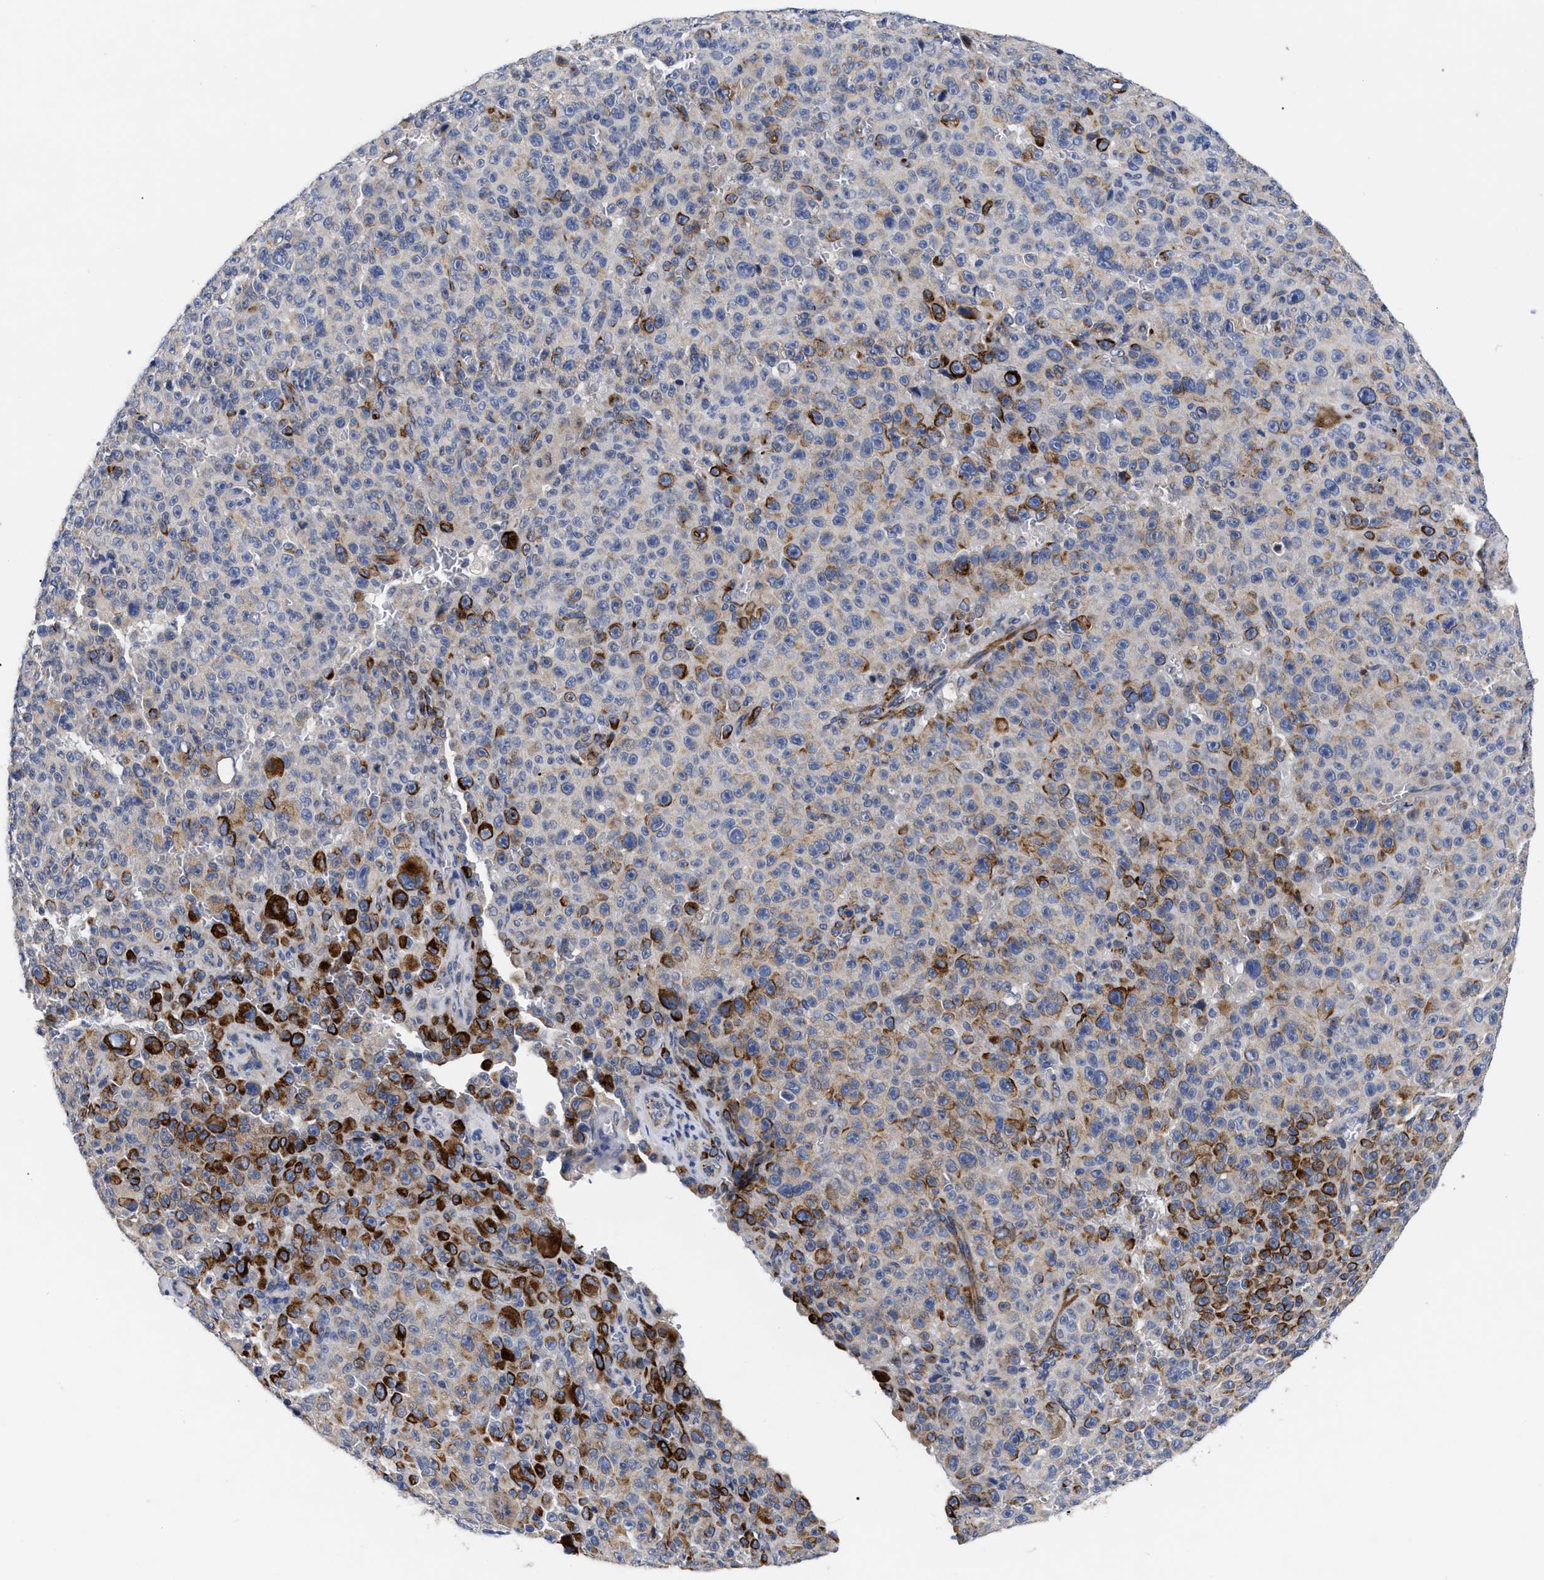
{"staining": {"intensity": "weak", "quantity": "<25%", "location": "cytoplasmic/membranous"}, "tissue": "melanoma", "cell_type": "Tumor cells", "image_type": "cancer", "snomed": [{"axis": "morphology", "description": "Malignant melanoma, NOS"}, {"axis": "topography", "description": "Skin"}], "caption": "Human malignant melanoma stained for a protein using IHC displays no expression in tumor cells.", "gene": "CCN5", "patient": {"sex": "female", "age": 82}}